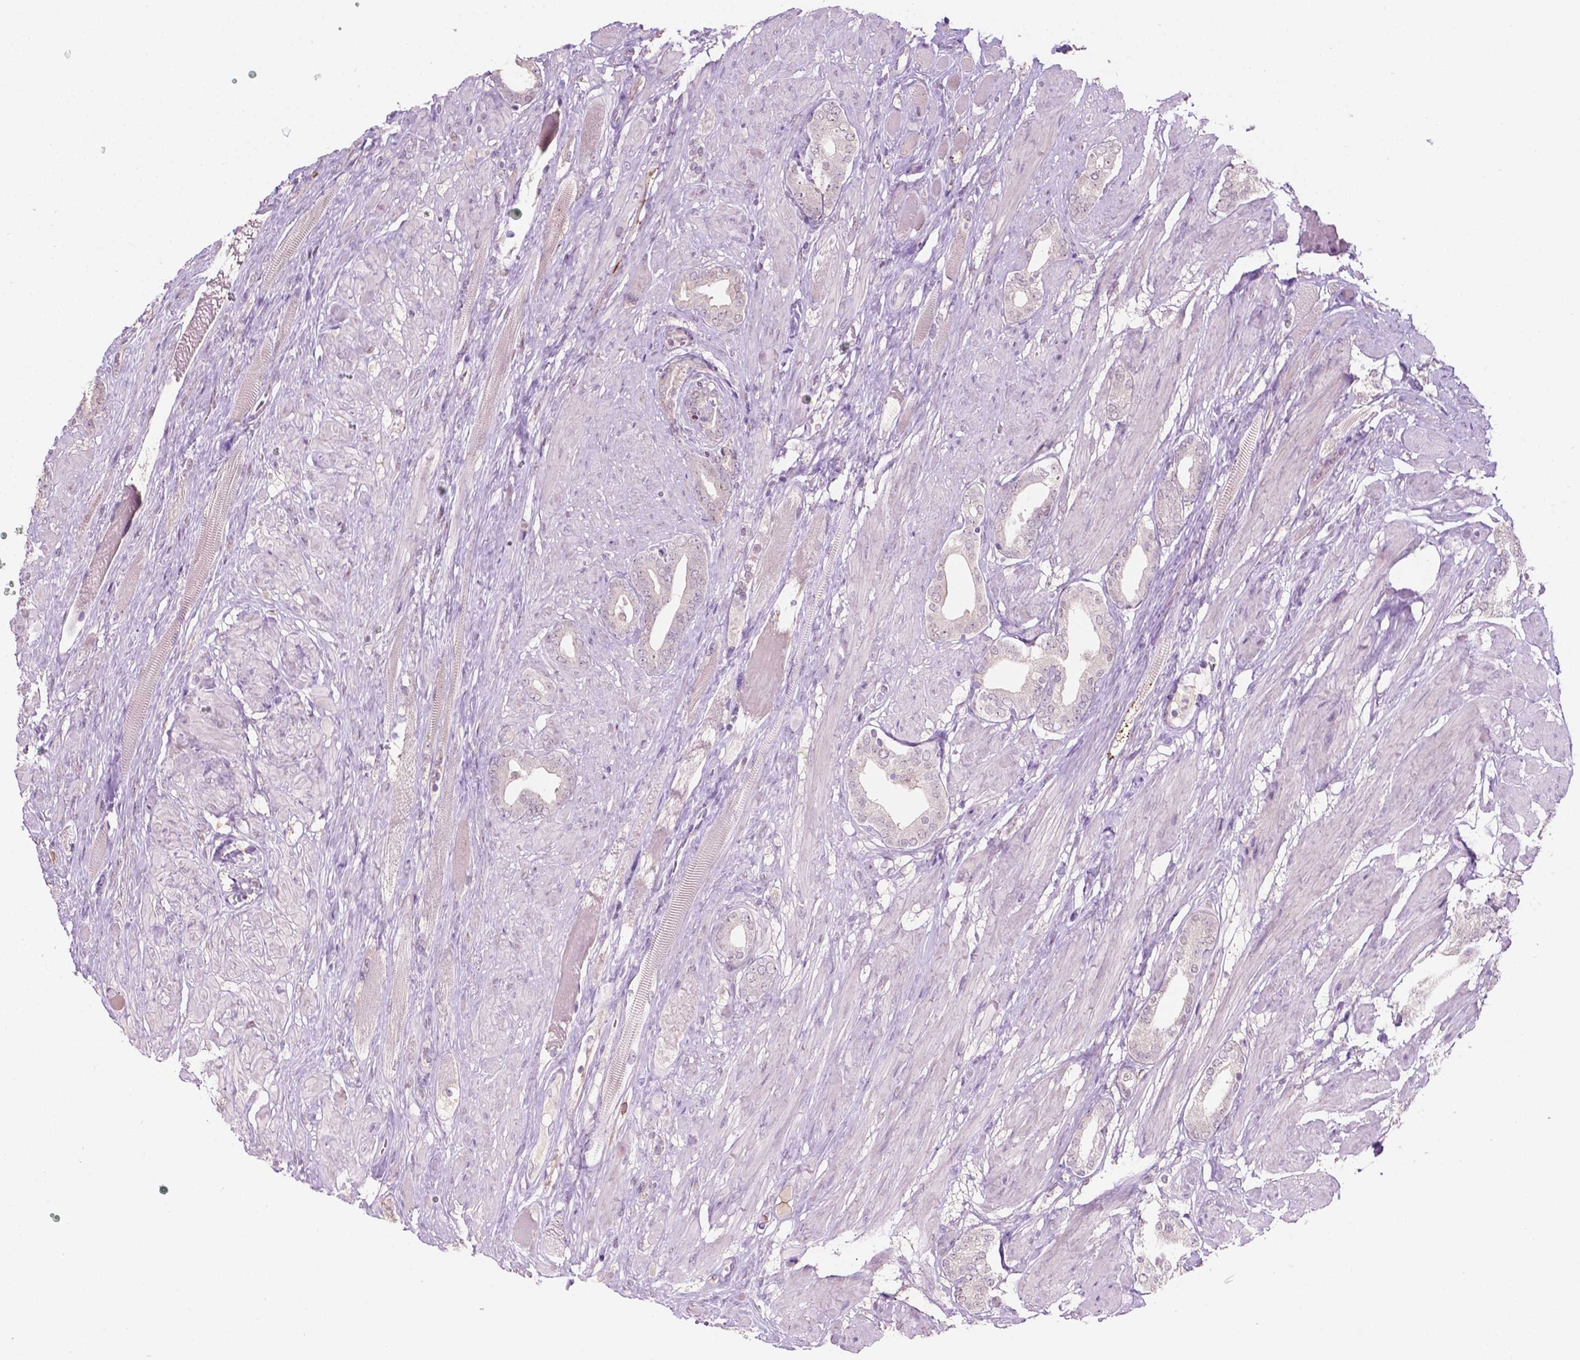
{"staining": {"intensity": "negative", "quantity": "none", "location": "none"}, "tissue": "prostate cancer", "cell_type": "Tumor cells", "image_type": "cancer", "snomed": [{"axis": "morphology", "description": "Adenocarcinoma, High grade"}, {"axis": "topography", "description": "Prostate"}], "caption": "High-grade adenocarcinoma (prostate) was stained to show a protein in brown. There is no significant expression in tumor cells.", "gene": "TM6SF2", "patient": {"sex": "male", "age": 56}}